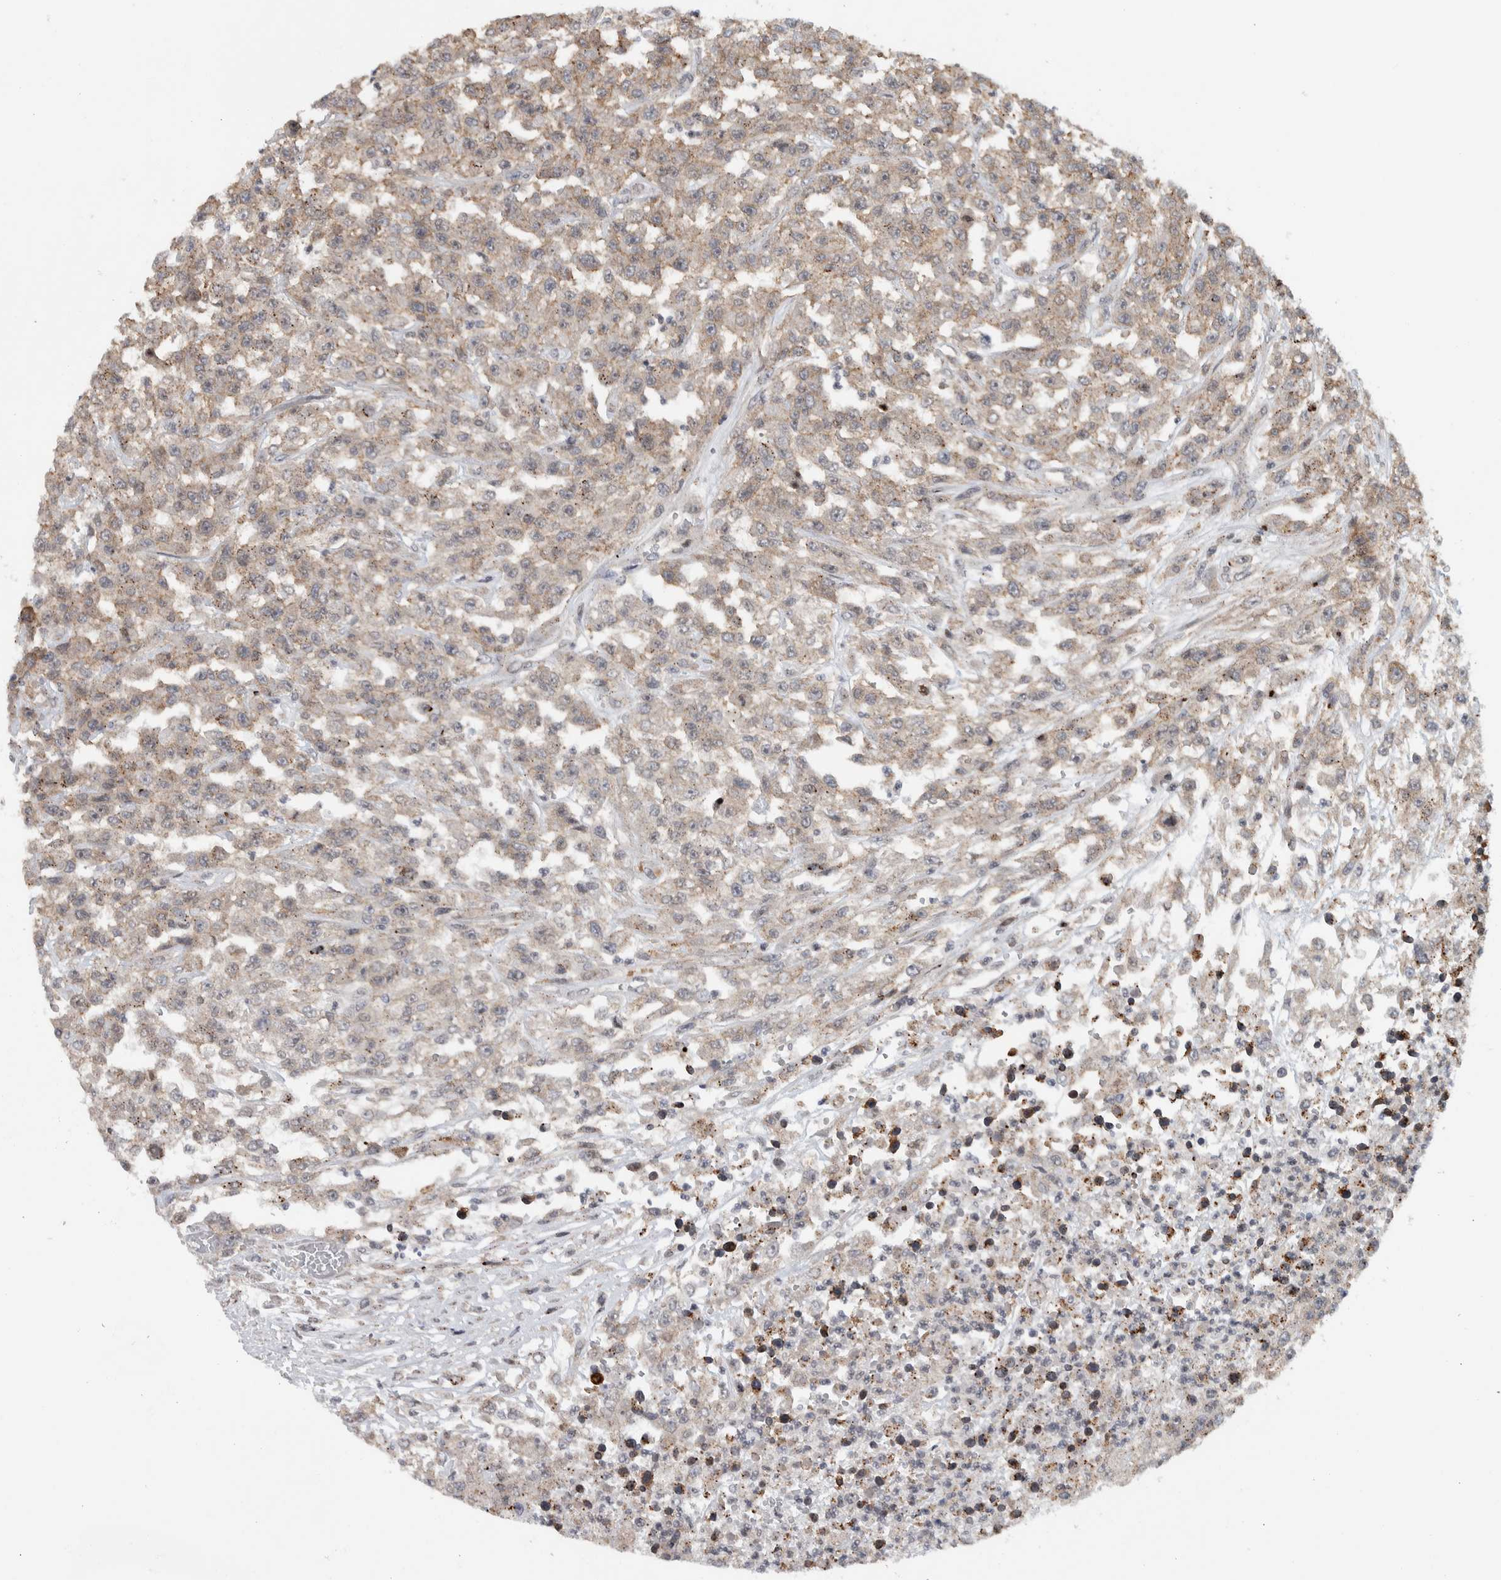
{"staining": {"intensity": "weak", "quantity": ">75%", "location": "cytoplasmic/membranous"}, "tissue": "urothelial cancer", "cell_type": "Tumor cells", "image_type": "cancer", "snomed": [{"axis": "morphology", "description": "Urothelial carcinoma, High grade"}, {"axis": "topography", "description": "Urinary bladder"}], "caption": "Human urothelial cancer stained with a brown dye demonstrates weak cytoplasmic/membranous positive expression in about >75% of tumor cells.", "gene": "MSL1", "patient": {"sex": "male", "age": 46}}